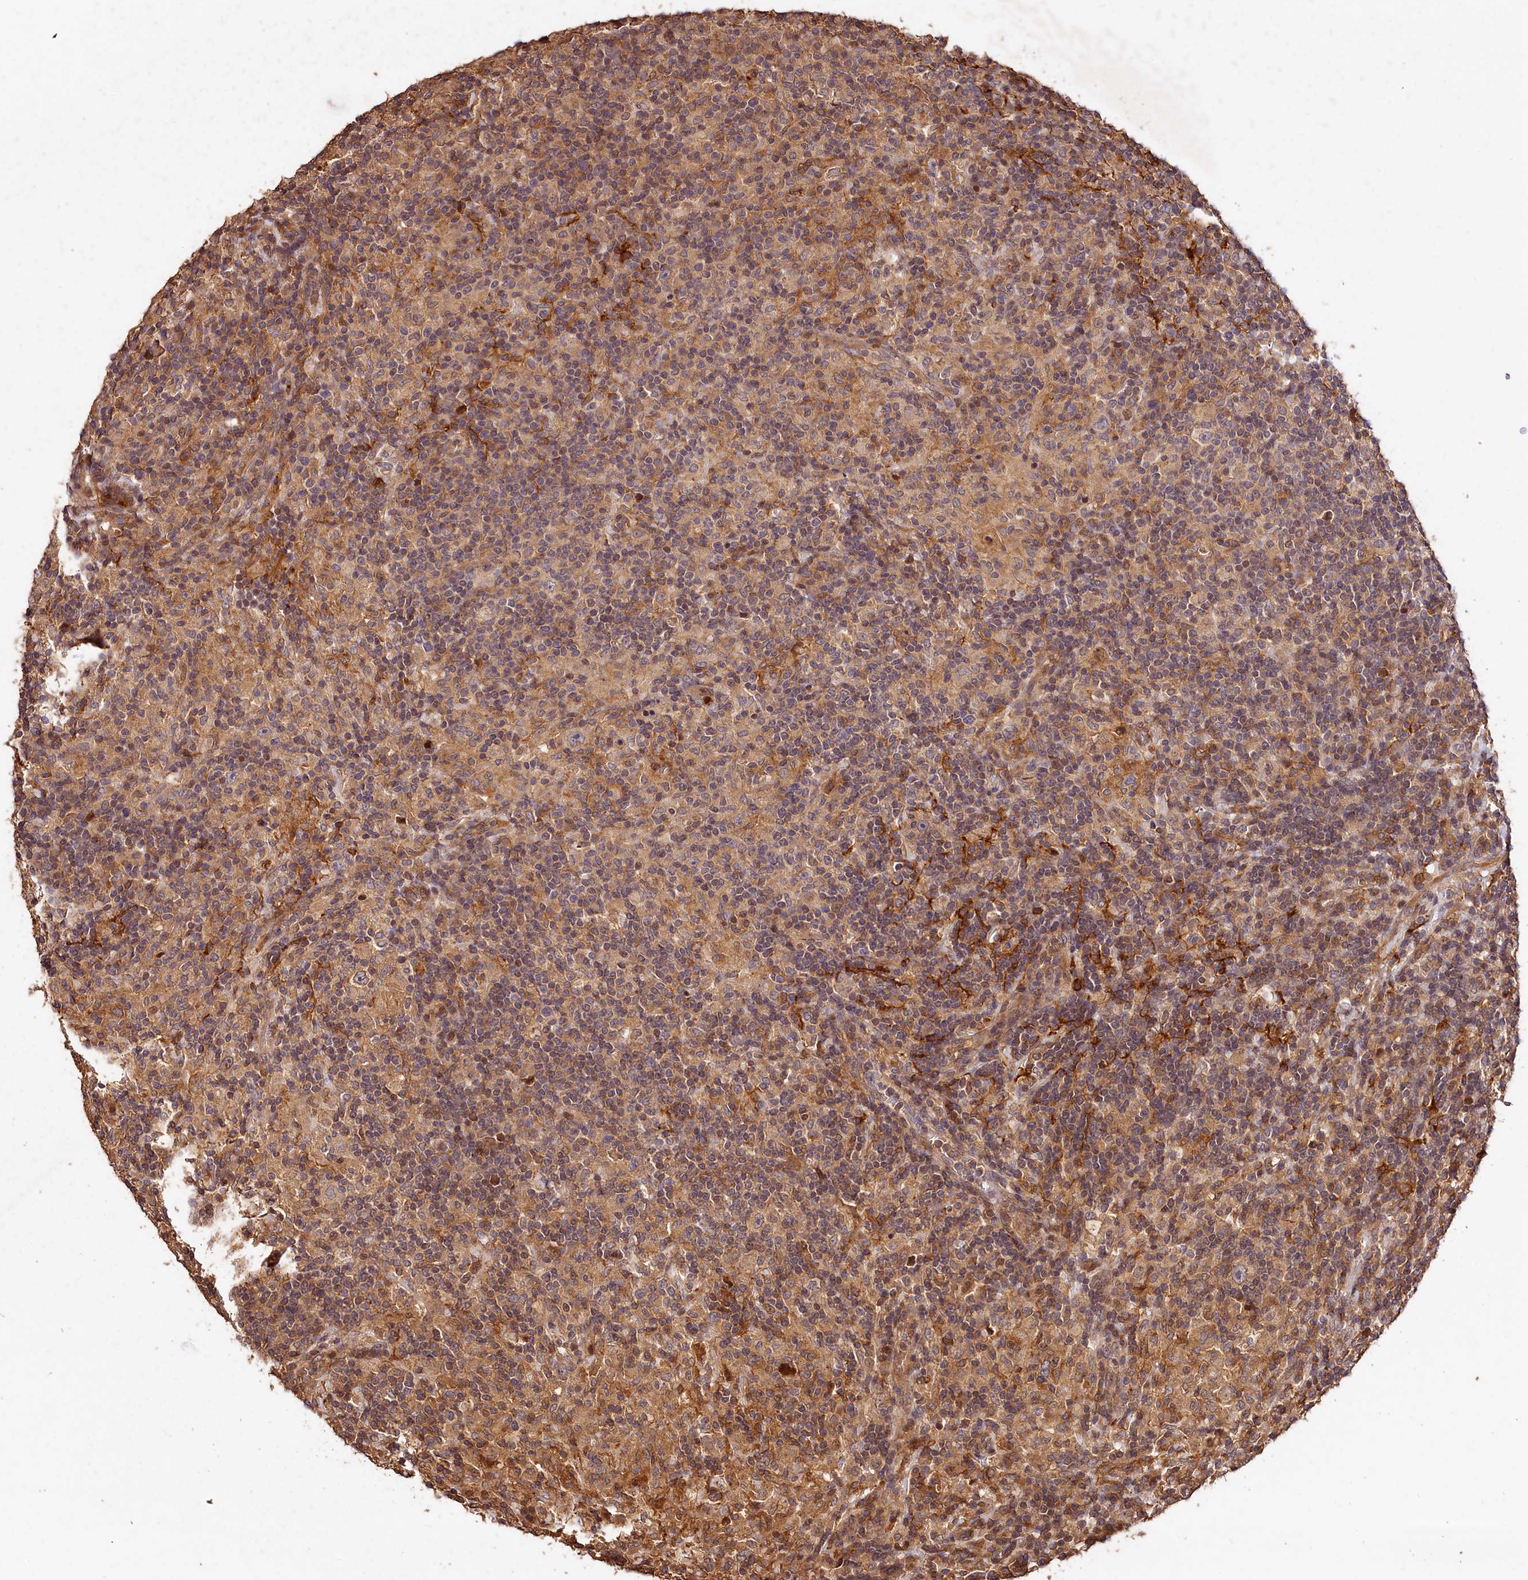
{"staining": {"intensity": "negative", "quantity": "none", "location": "none"}, "tissue": "lymphoma", "cell_type": "Tumor cells", "image_type": "cancer", "snomed": [{"axis": "morphology", "description": "Hodgkin's disease, NOS"}, {"axis": "topography", "description": "Lymph node"}], "caption": "Tumor cells show no significant positivity in Hodgkin's disease.", "gene": "KPTN", "patient": {"sex": "male", "age": 70}}